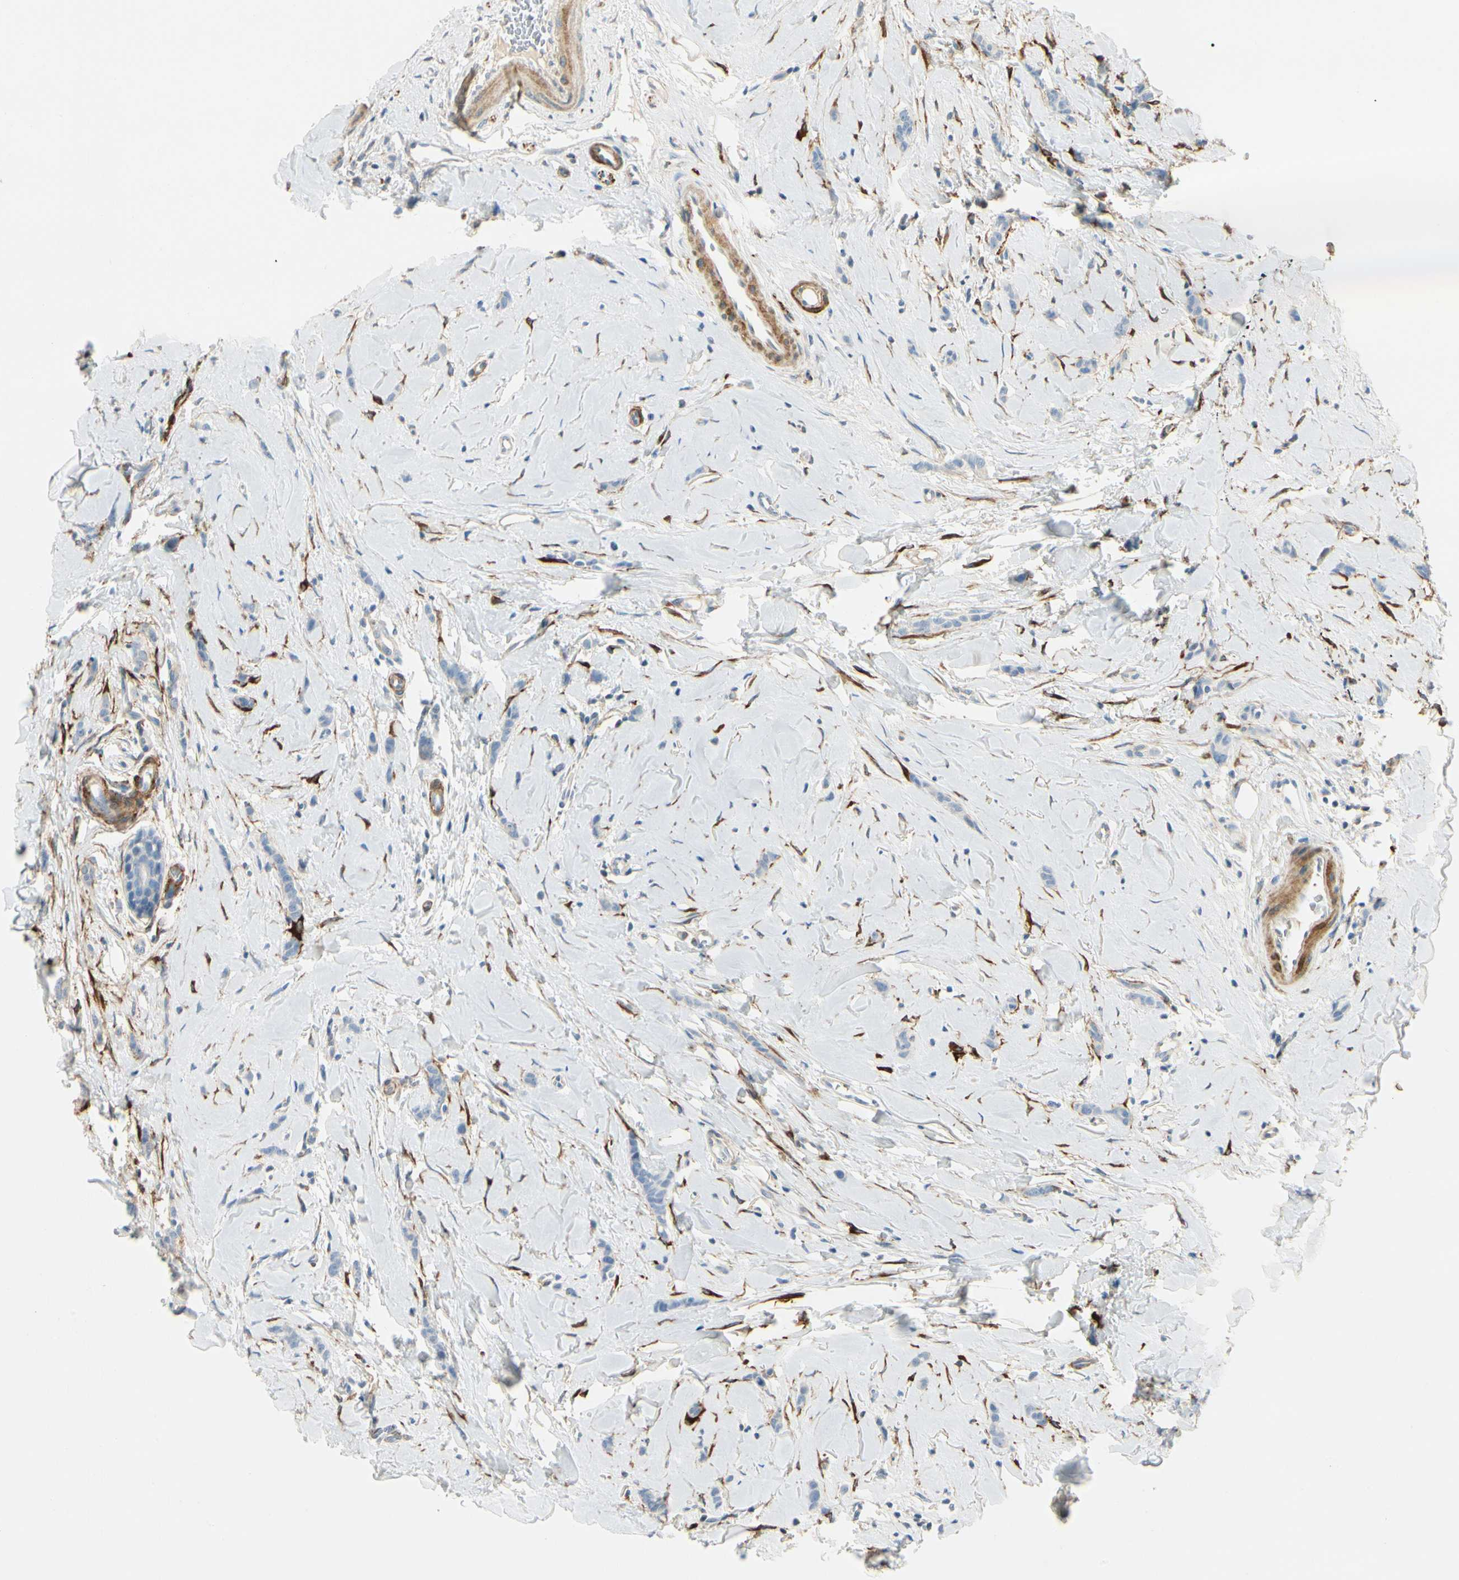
{"staining": {"intensity": "negative", "quantity": "none", "location": "none"}, "tissue": "breast cancer", "cell_type": "Tumor cells", "image_type": "cancer", "snomed": [{"axis": "morphology", "description": "Lobular carcinoma"}, {"axis": "topography", "description": "Skin"}, {"axis": "topography", "description": "Breast"}], "caption": "The immunohistochemistry (IHC) image has no significant staining in tumor cells of breast lobular carcinoma tissue.", "gene": "AMPH", "patient": {"sex": "female", "age": 46}}